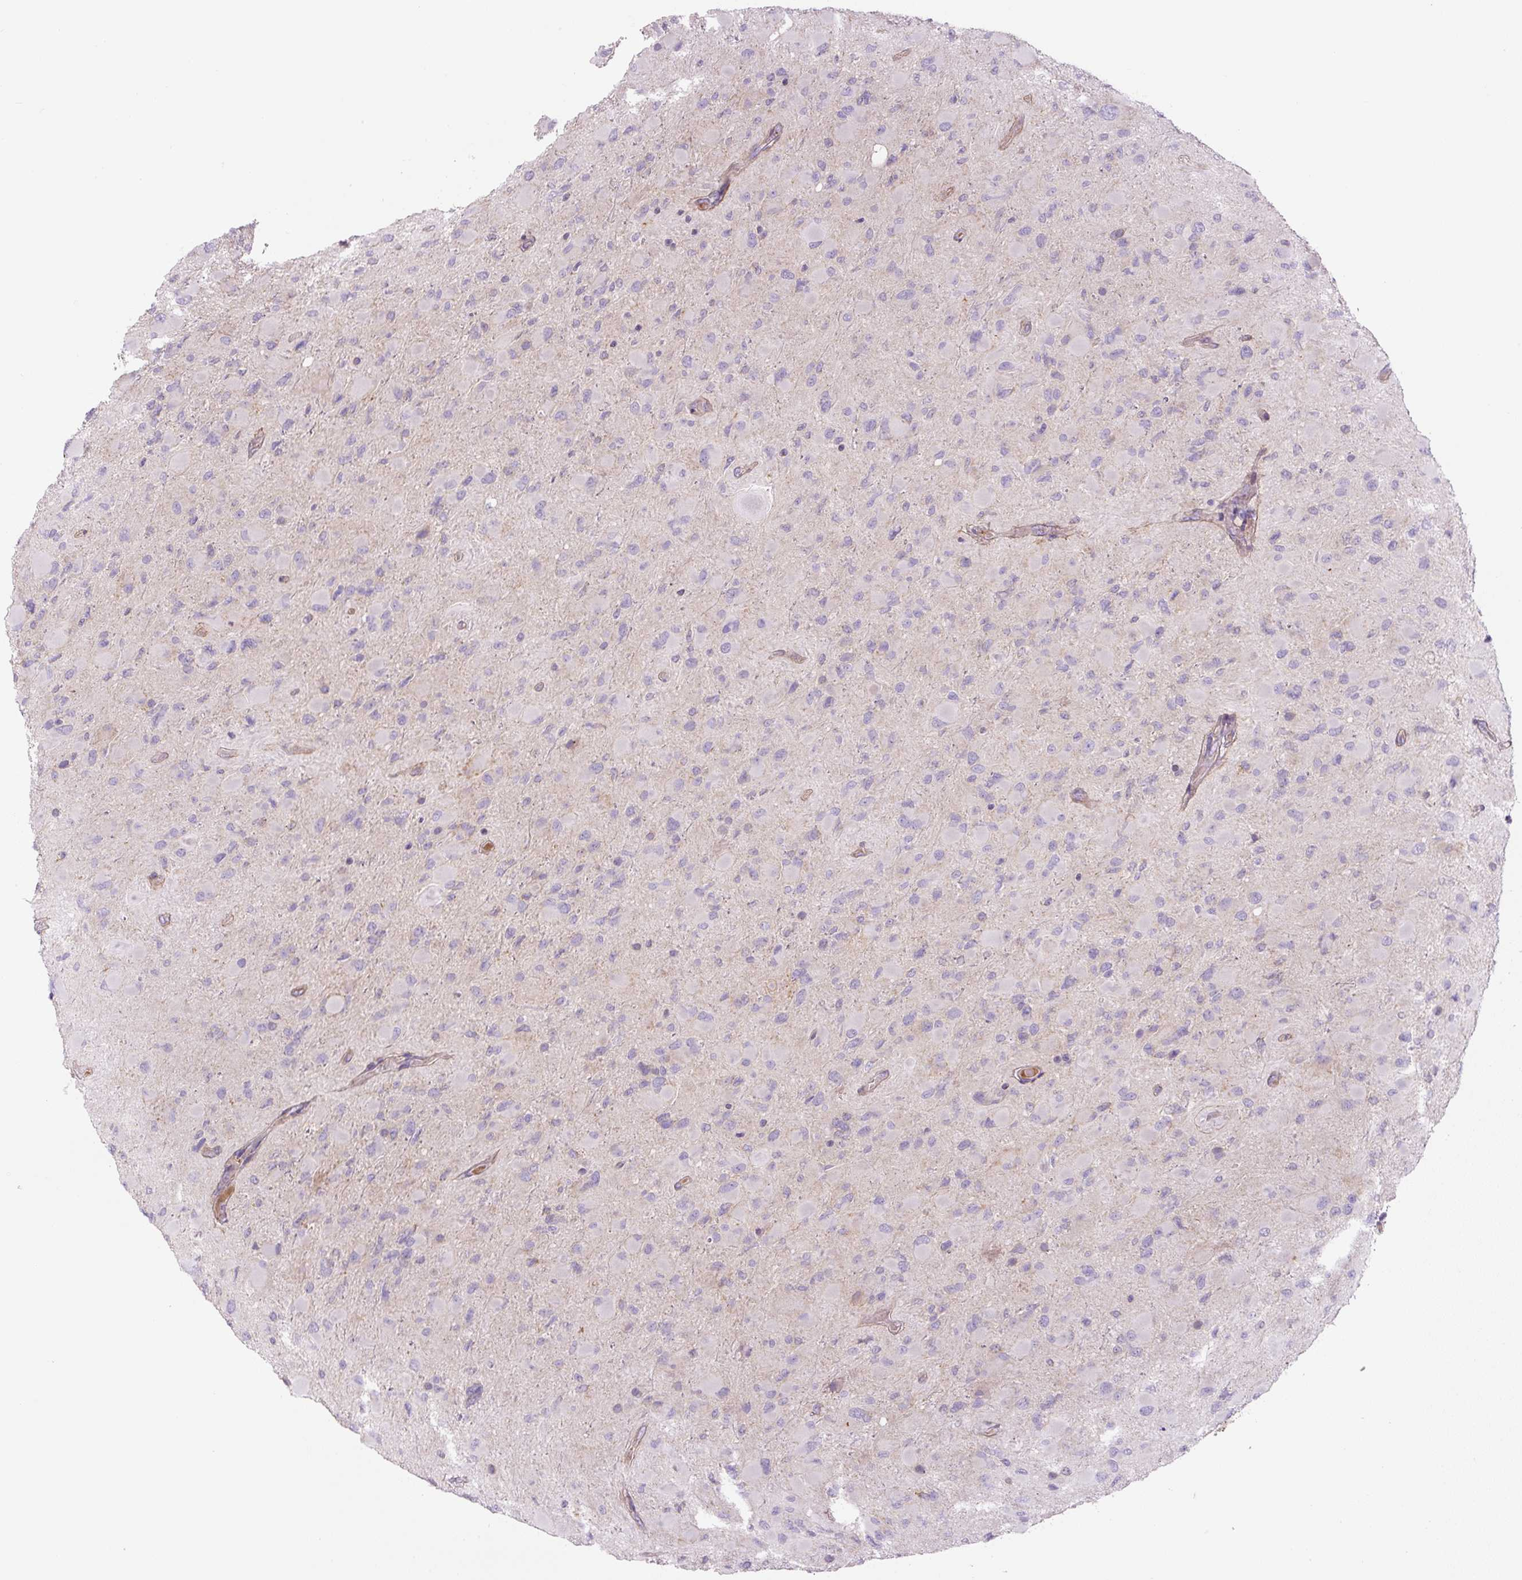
{"staining": {"intensity": "negative", "quantity": "none", "location": "none"}, "tissue": "glioma", "cell_type": "Tumor cells", "image_type": "cancer", "snomed": [{"axis": "morphology", "description": "Glioma, malignant, High grade"}, {"axis": "topography", "description": "Cerebral cortex"}], "caption": "This is an immunohistochemistry (IHC) image of human malignant glioma (high-grade). There is no expression in tumor cells.", "gene": "CCNI2", "patient": {"sex": "female", "age": 36}}